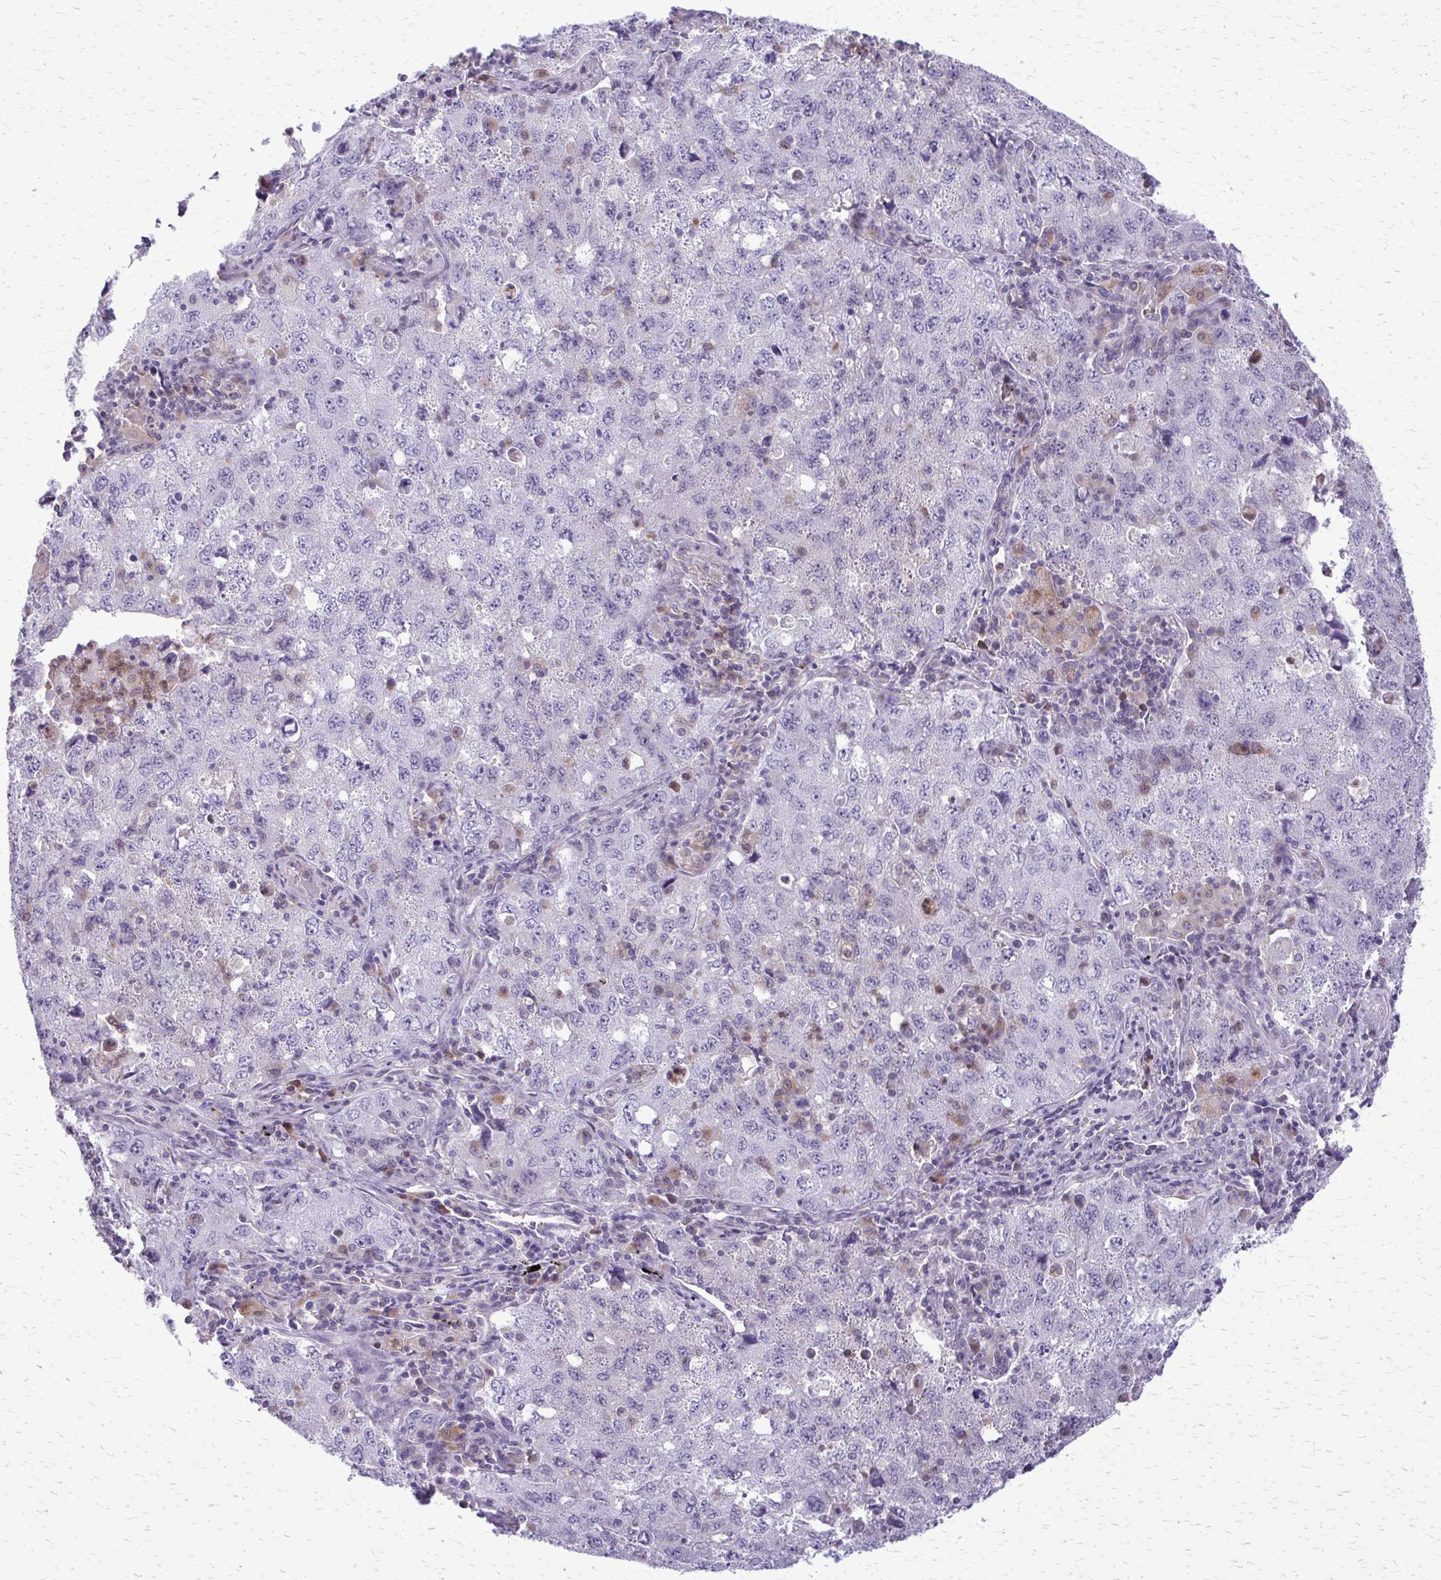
{"staining": {"intensity": "negative", "quantity": "none", "location": "none"}, "tissue": "lung cancer", "cell_type": "Tumor cells", "image_type": "cancer", "snomed": [{"axis": "morphology", "description": "Adenocarcinoma, NOS"}, {"axis": "topography", "description": "Lung"}], "caption": "This photomicrograph is of adenocarcinoma (lung) stained with immunohistochemistry (IHC) to label a protein in brown with the nuclei are counter-stained blue. There is no staining in tumor cells.", "gene": "GLRX", "patient": {"sex": "female", "age": 57}}